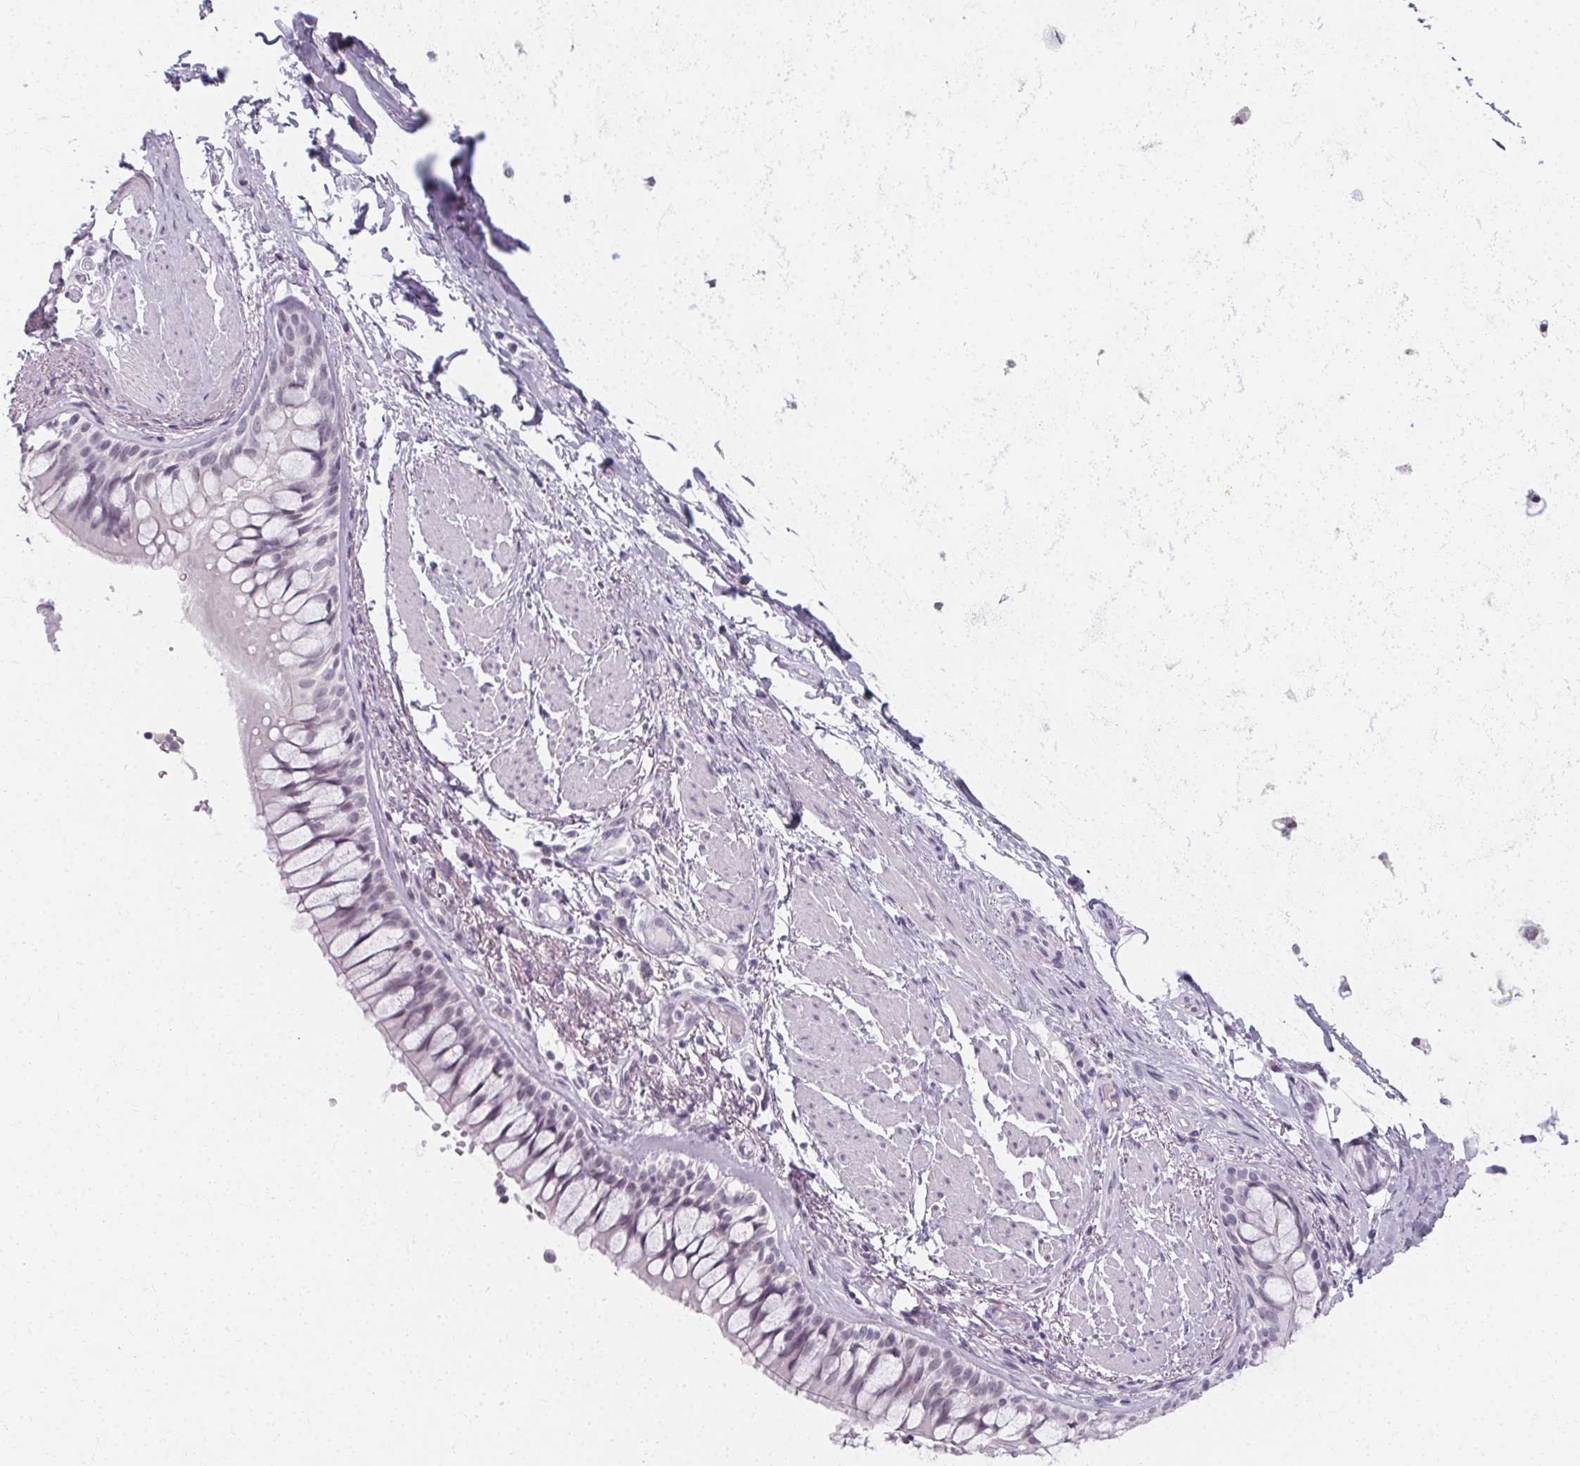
{"staining": {"intensity": "negative", "quantity": "none", "location": "none"}, "tissue": "soft tissue", "cell_type": "Fibroblasts", "image_type": "normal", "snomed": [{"axis": "morphology", "description": "Normal tissue, NOS"}, {"axis": "topography", "description": "Cartilage tissue"}, {"axis": "topography", "description": "Bronchus"}], "caption": "DAB (3,3'-diaminobenzidine) immunohistochemical staining of normal soft tissue reveals no significant positivity in fibroblasts. (DAB immunohistochemistry visualized using brightfield microscopy, high magnification).", "gene": "SYNPR", "patient": {"sex": "male", "age": 64}}